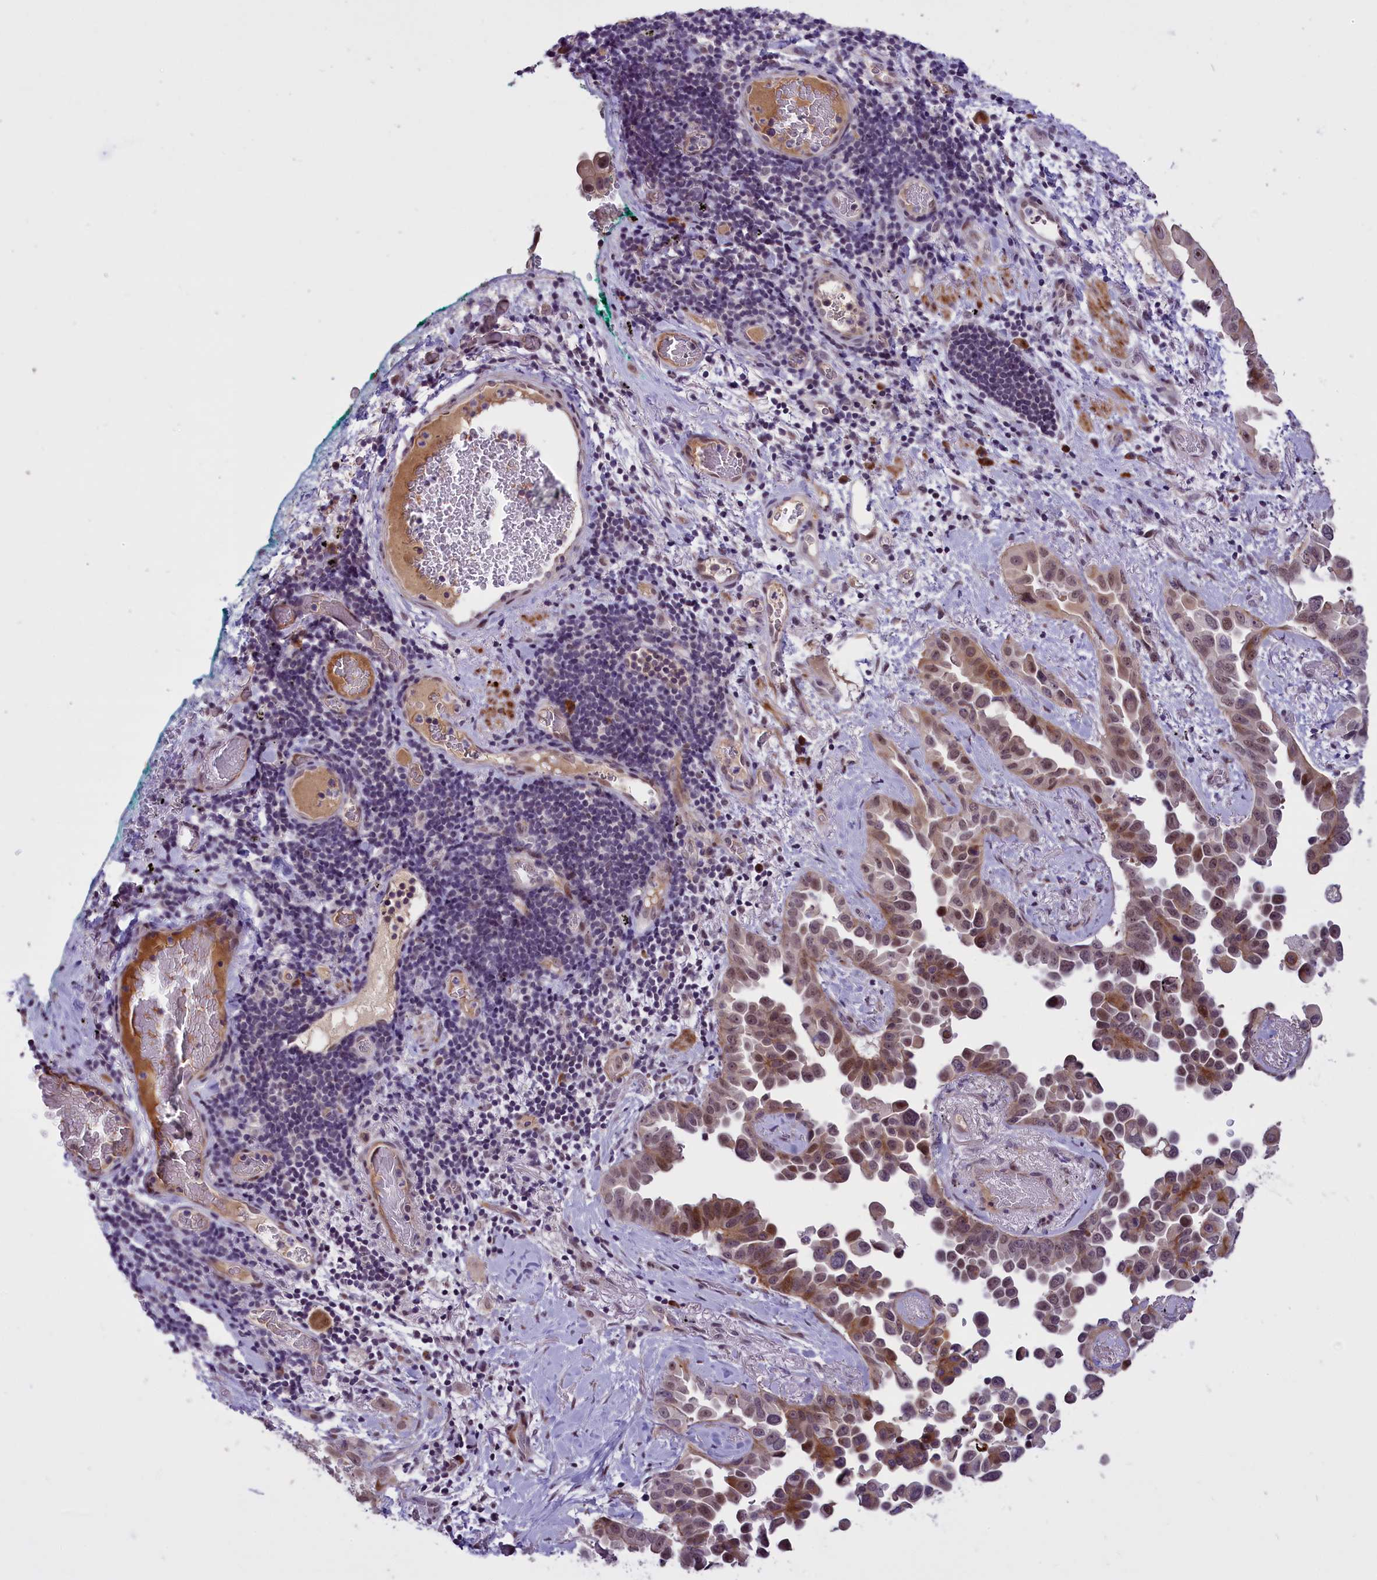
{"staining": {"intensity": "moderate", "quantity": "25%-75%", "location": "nuclear"}, "tissue": "lung cancer", "cell_type": "Tumor cells", "image_type": "cancer", "snomed": [{"axis": "morphology", "description": "Adenocarcinoma, NOS"}, {"axis": "topography", "description": "Lung"}], "caption": "This is an image of immunohistochemistry (IHC) staining of adenocarcinoma (lung), which shows moderate staining in the nuclear of tumor cells.", "gene": "ENHO", "patient": {"sex": "female", "age": 67}}